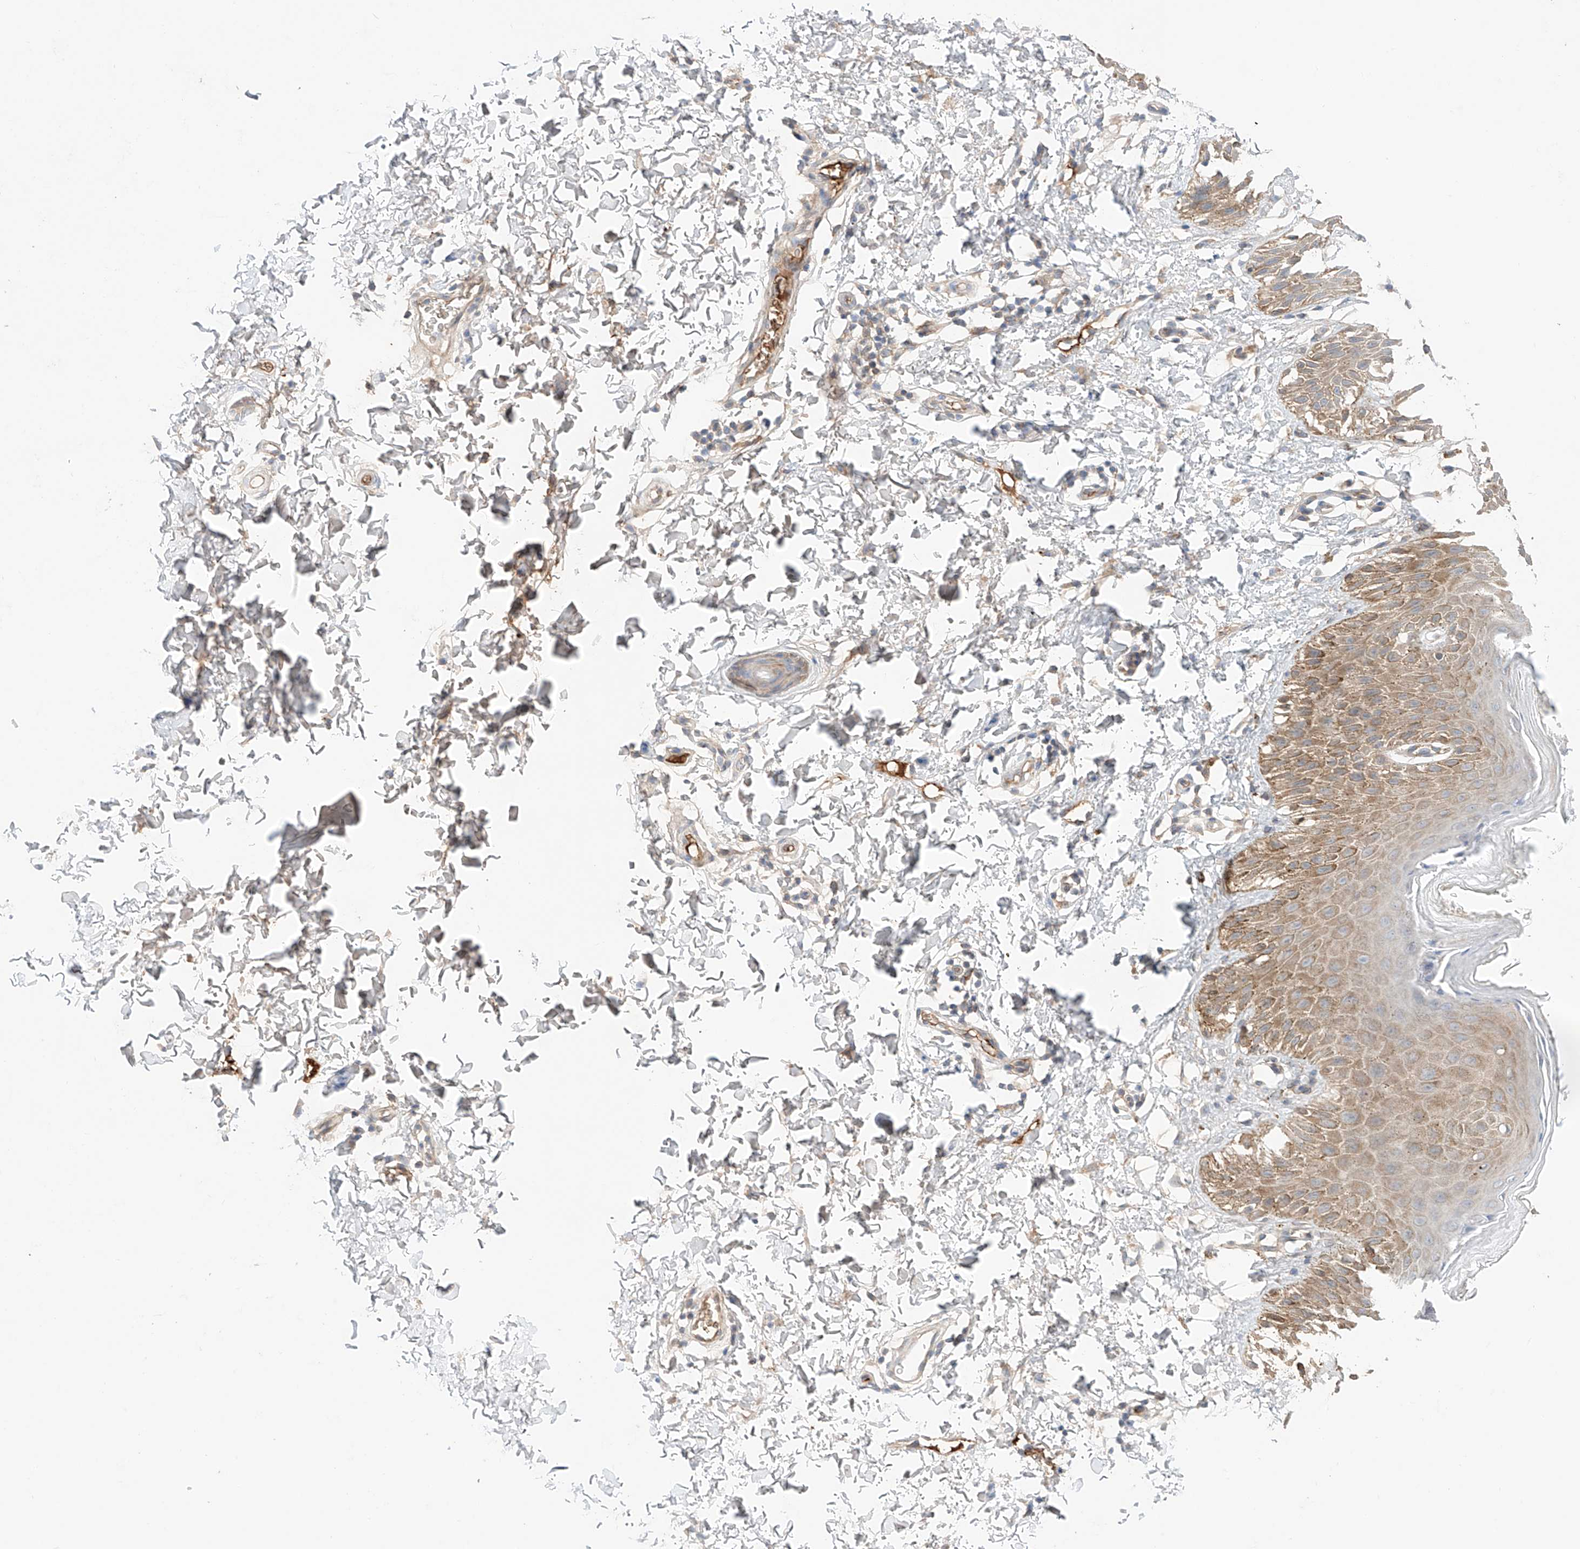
{"staining": {"intensity": "moderate", "quantity": ">75%", "location": "cytoplasmic/membranous"}, "tissue": "skin", "cell_type": "Epidermal cells", "image_type": "normal", "snomed": [{"axis": "morphology", "description": "Normal tissue, NOS"}, {"axis": "topography", "description": "Anal"}], "caption": "This photomicrograph shows IHC staining of normal human skin, with medium moderate cytoplasmic/membranous positivity in about >75% of epidermal cells.", "gene": "PGGT1B", "patient": {"sex": "male", "age": 44}}